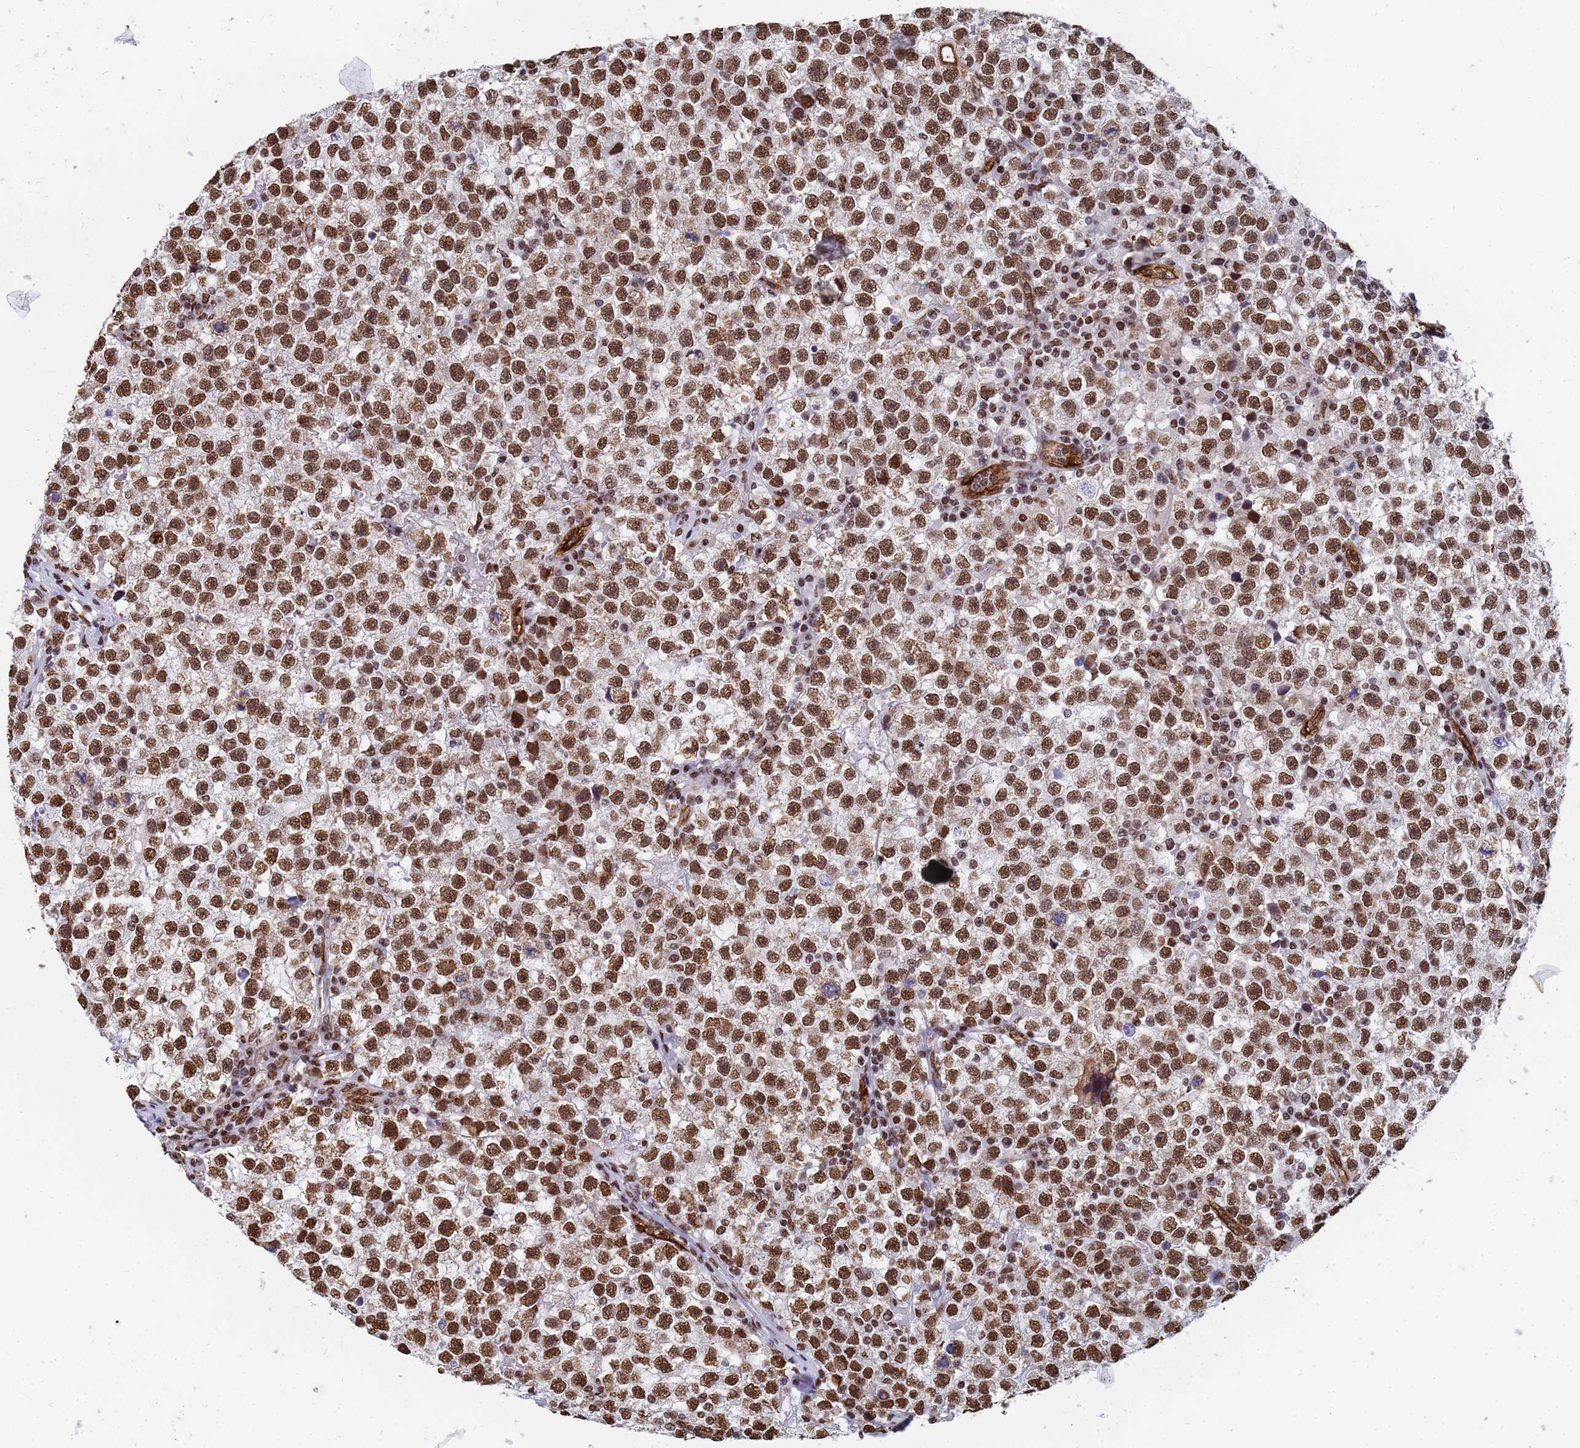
{"staining": {"intensity": "strong", "quantity": ">75%", "location": "nuclear"}, "tissue": "testis cancer", "cell_type": "Tumor cells", "image_type": "cancer", "snomed": [{"axis": "morphology", "description": "Seminoma, NOS"}, {"axis": "topography", "description": "Testis"}], "caption": "This is a histology image of immunohistochemistry staining of testis cancer (seminoma), which shows strong expression in the nuclear of tumor cells.", "gene": "RAVER2", "patient": {"sex": "male", "age": 22}}